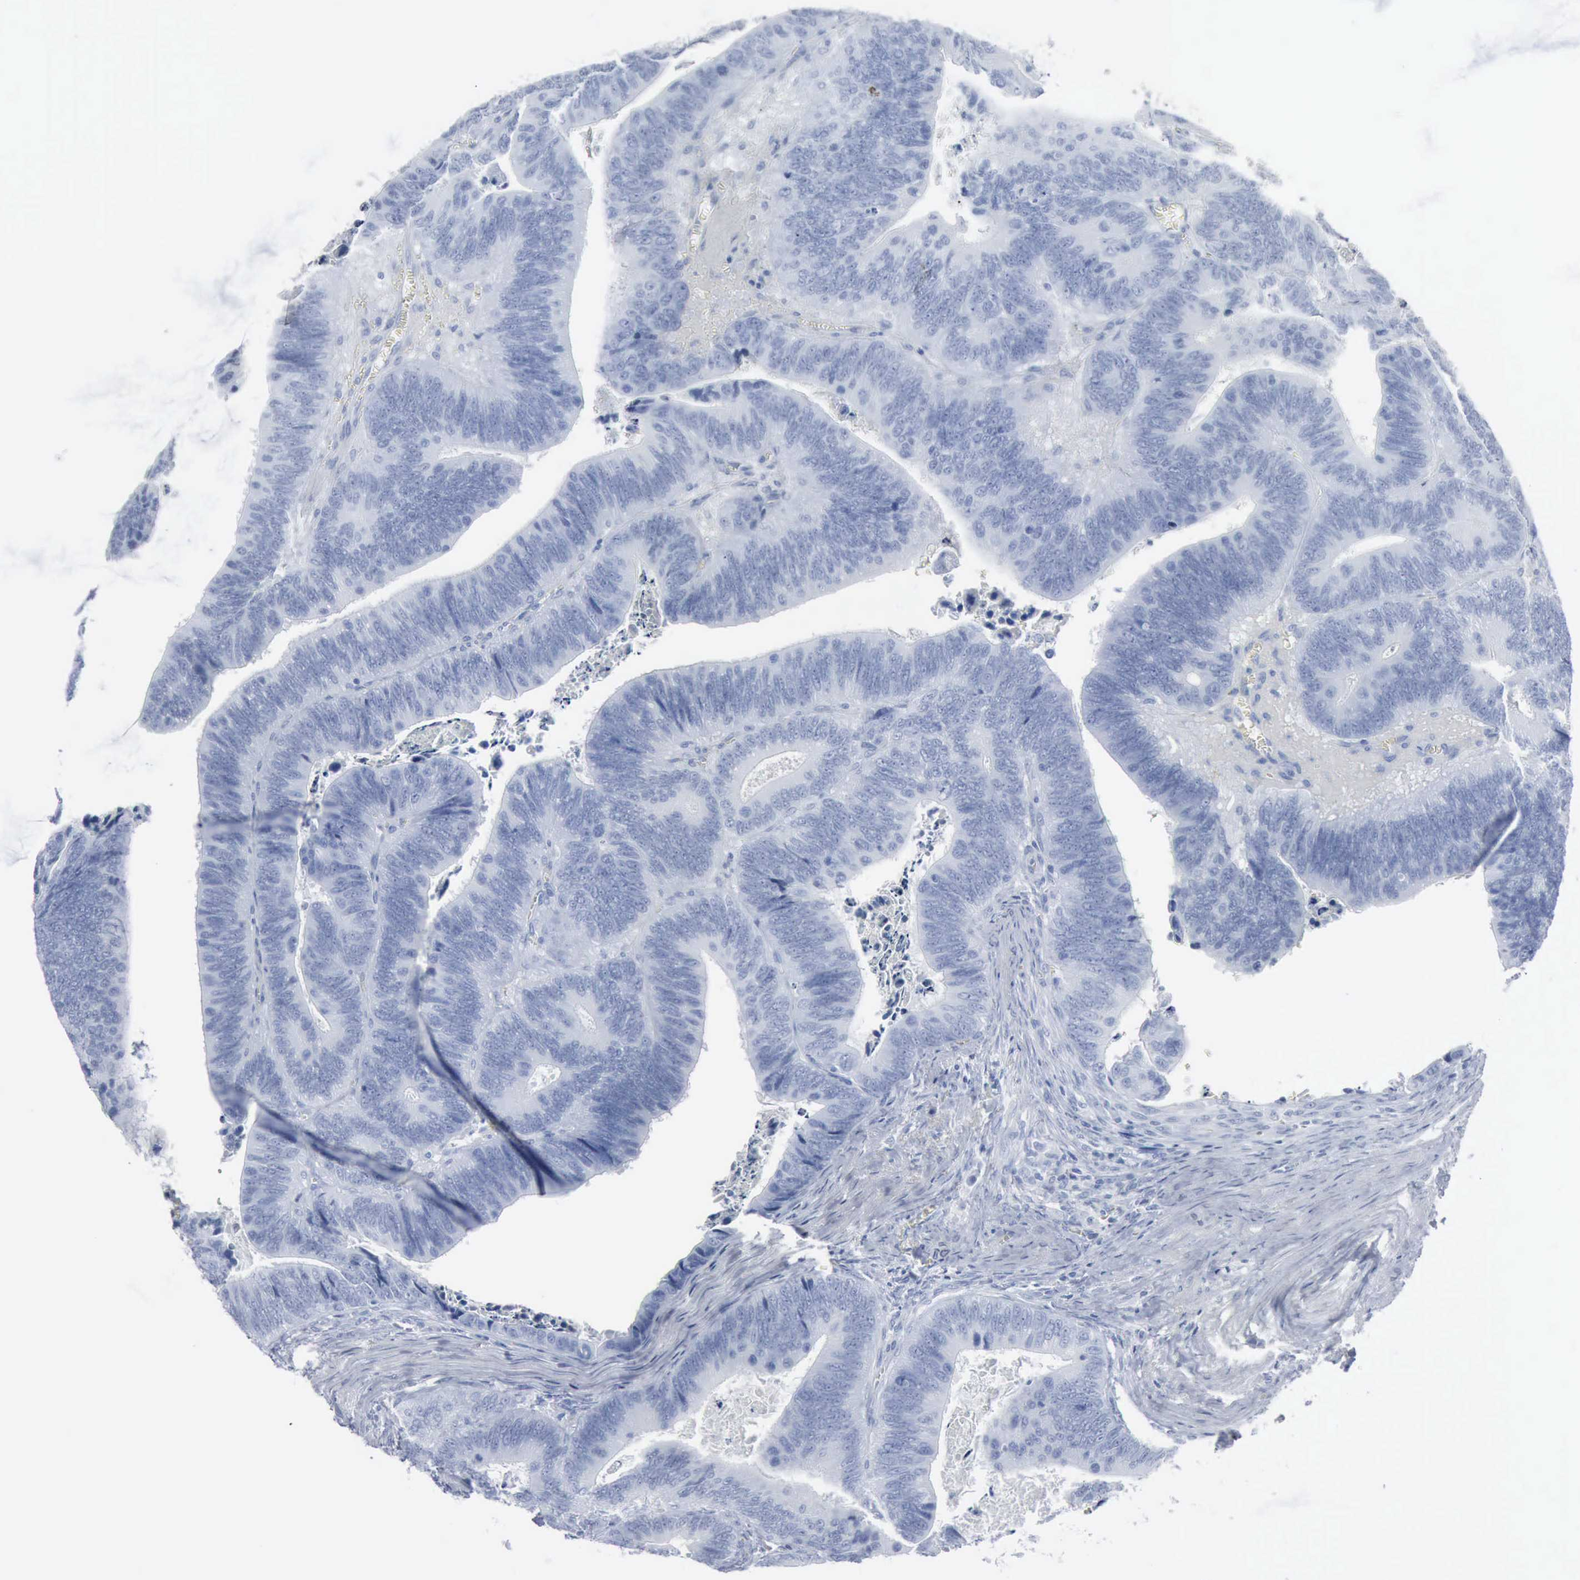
{"staining": {"intensity": "negative", "quantity": "none", "location": "none"}, "tissue": "colorectal cancer", "cell_type": "Tumor cells", "image_type": "cancer", "snomed": [{"axis": "morphology", "description": "Adenocarcinoma, NOS"}, {"axis": "topography", "description": "Colon"}], "caption": "Immunohistochemical staining of colorectal cancer displays no significant staining in tumor cells.", "gene": "DMD", "patient": {"sex": "male", "age": 72}}